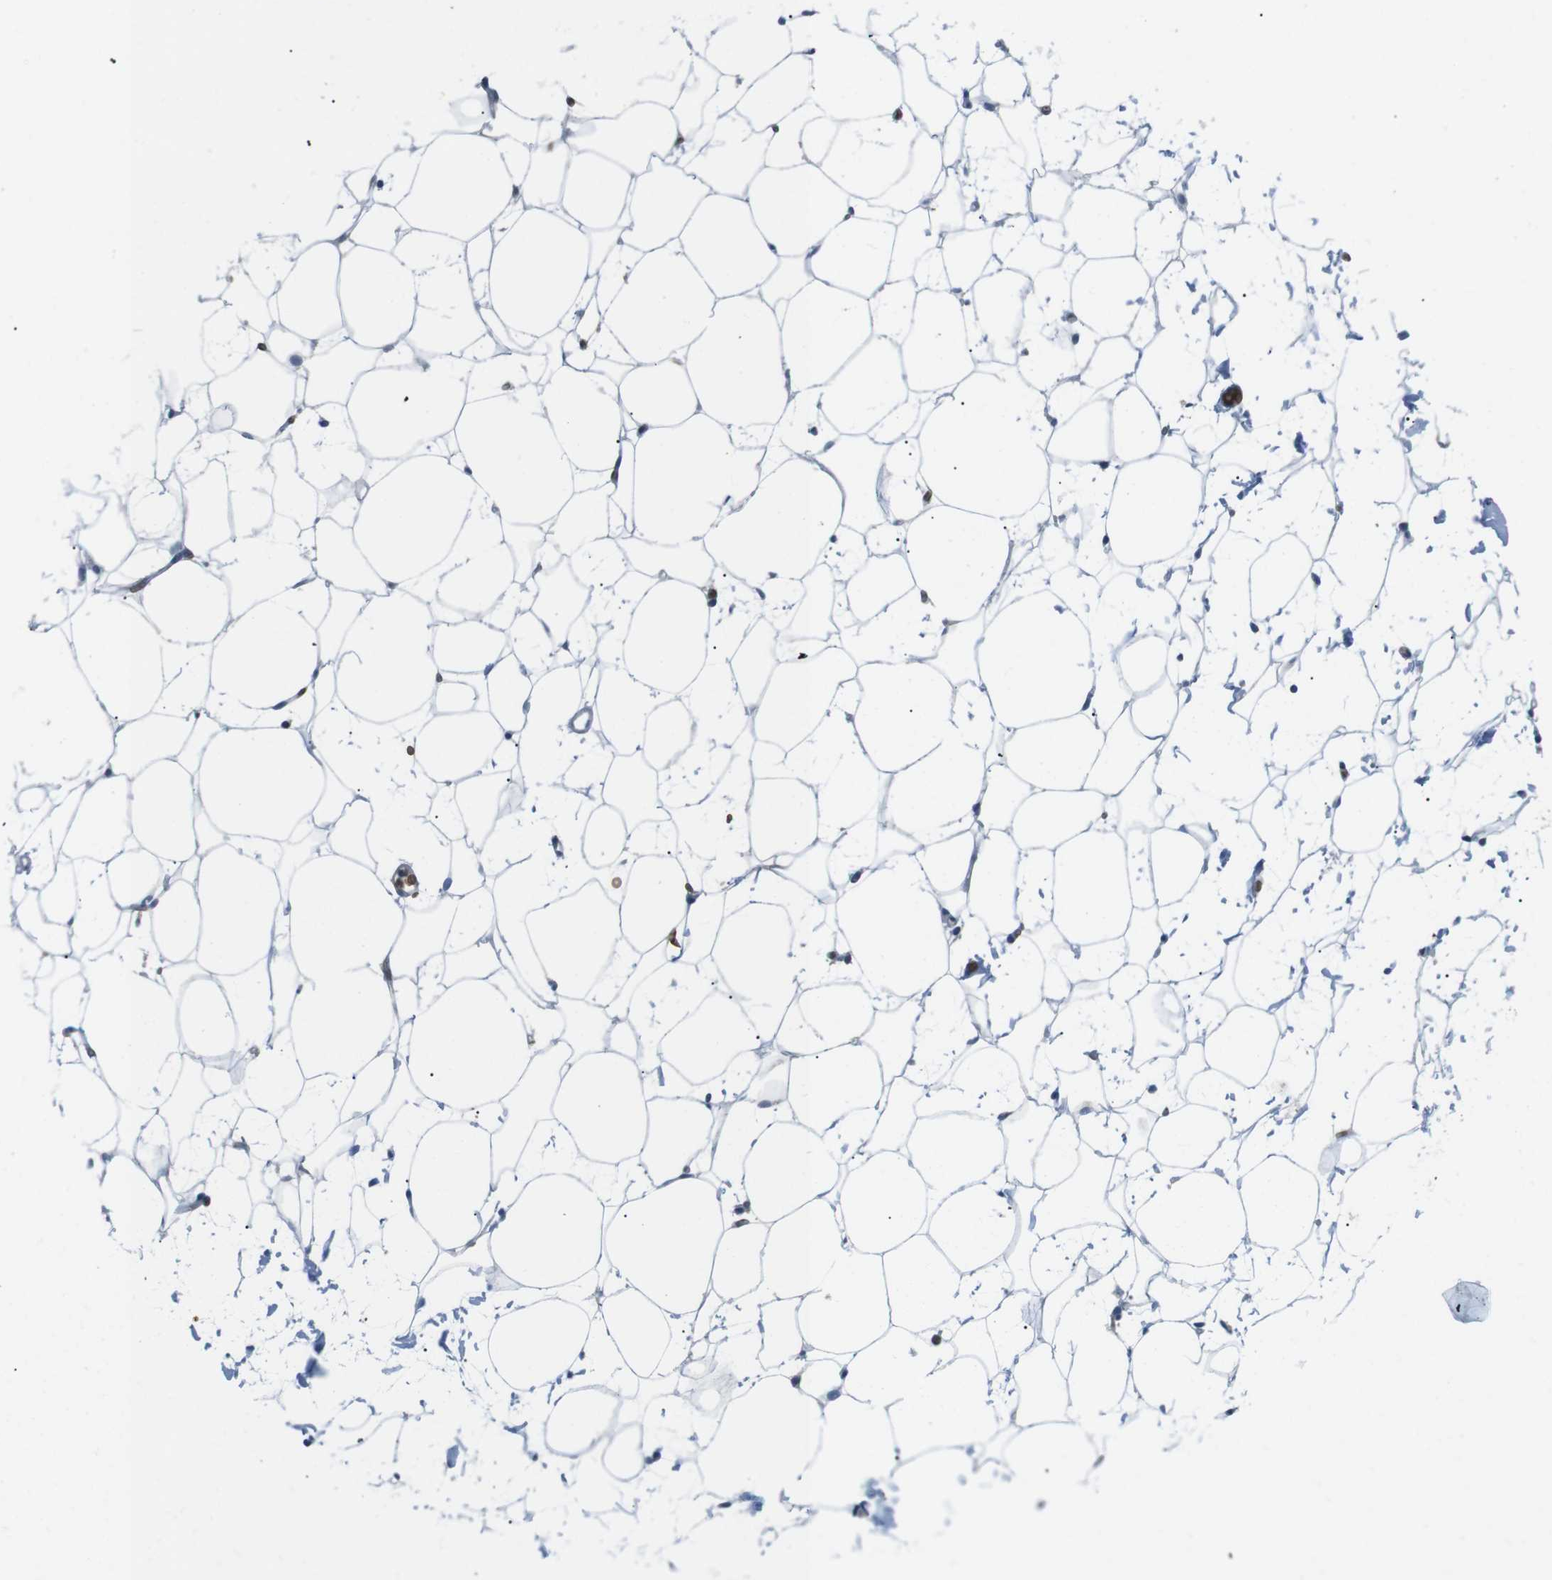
{"staining": {"intensity": "negative", "quantity": "none", "location": "none"}, "tissue": "adipose tissue", "cell_type": "Adipocytes", "image_type": "normal", "snomed": [{"axis": "morphology", "description": "Normal tissue, NOS"}, {"axis": "topography", "description": "Breast"}, {"axis": "topography", "description": "Soft tissue"}], "caption": "A histopathology image of adipose tissue stained for a protein exhibits no brown staining in adipocytes.", "gene": "SPTA1", "patient": {"sex": "female", "age": 75}}